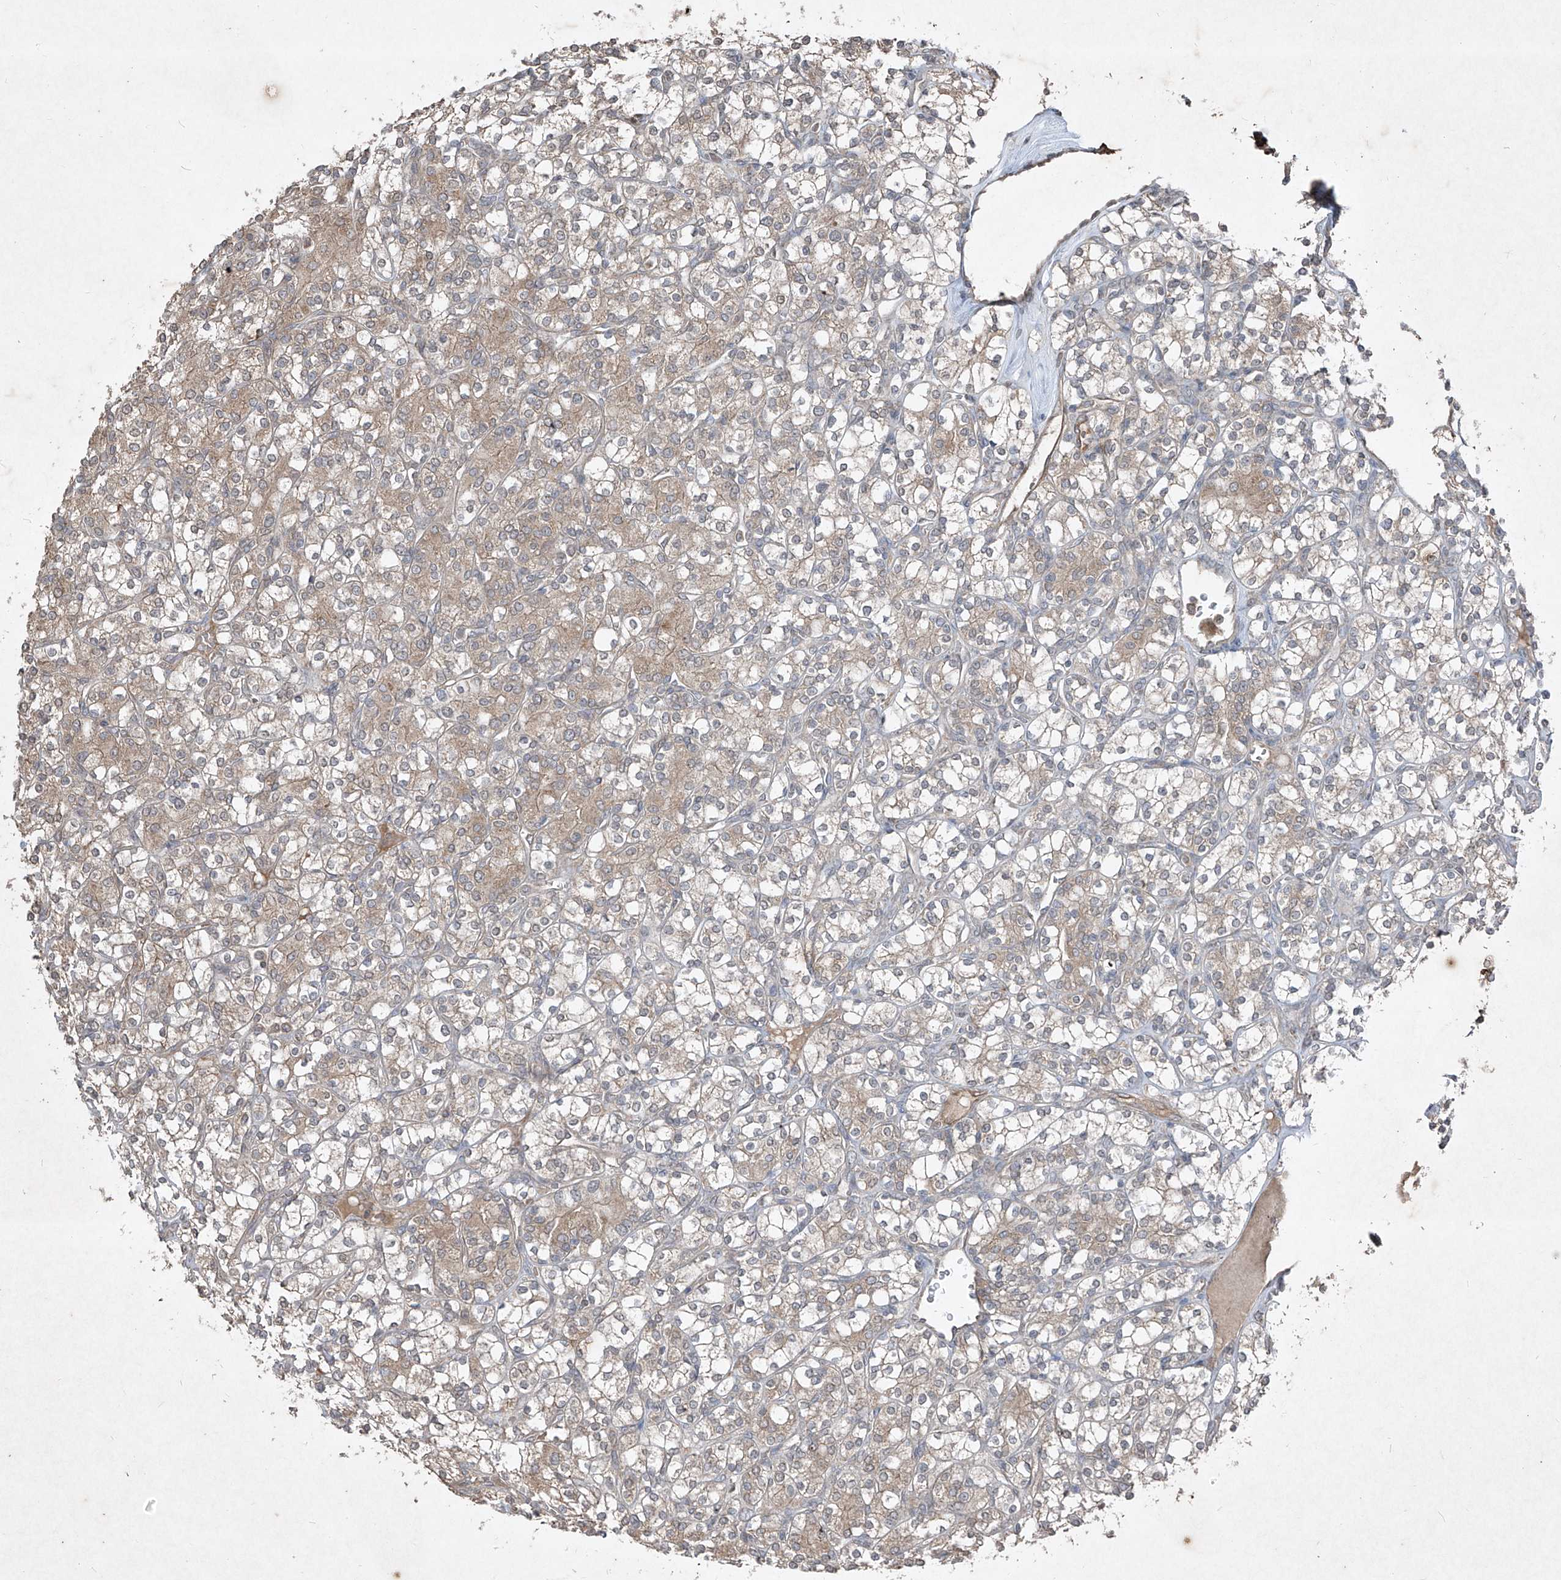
{"staining": {"intensity": "moderate", "quantity": "25%-75%", "location": "cytoplasmic/membranous"}, "tissue": "renal cancer", "cell_type": "Tumor cells", "image_type": "cancer", "snomed": [{"axis": "morphology", "description": "Adenocarcinoma, NOS"}, {"axis": "topography", "description": "Kidney"}], "caption": "The immunohistochemical stain shows moderate cytoplasmic/membranous staining in tumor cells of renal cancer (adenocarcinoma) tissue.", "gene": "ABCD3", "patient": {"sex": "male", "age": 77}}